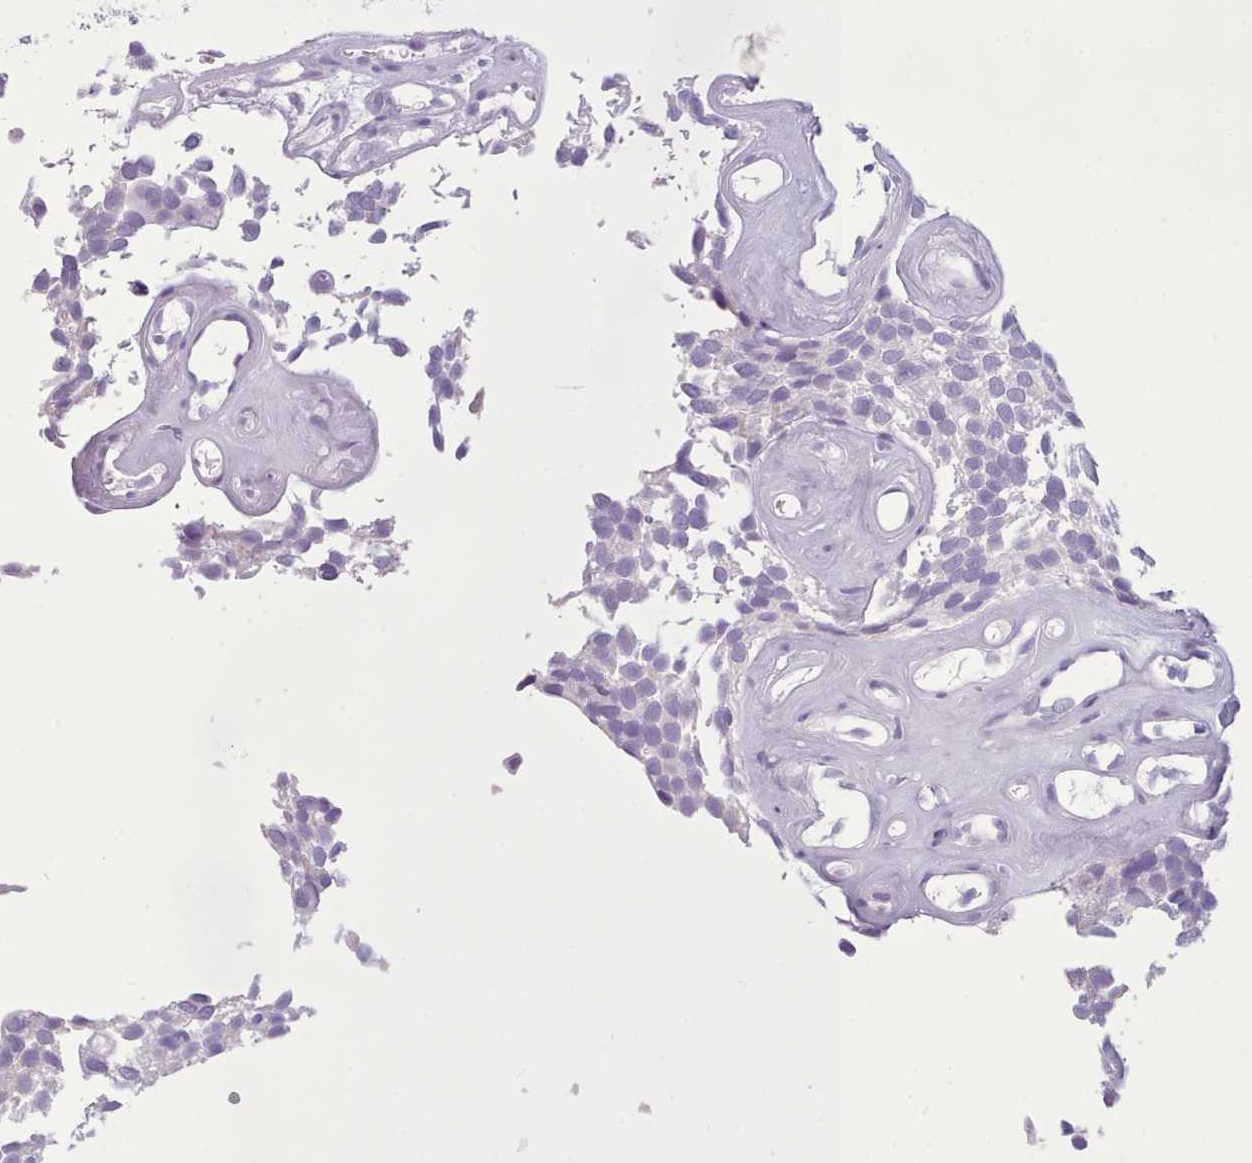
{"staining": {"intensity": "negative", "quantity": "none", "location": "none"}, "tissue": "urothelial cancer", "cell_type": "Tumor cells", "image_type": "cancer", "snomed": [{"axis": "morphology", "description": "Urothelial carcinoma, Low grade"}, {"axis": "topography", "description": "Urinary bladder"}], "caption": "Protein analysis of urothelial carcinoma (low-grade) displays no significant expression in tumor cells.", "gene": "FBXO48", "patient": {"sex": "male", "age": 89}}